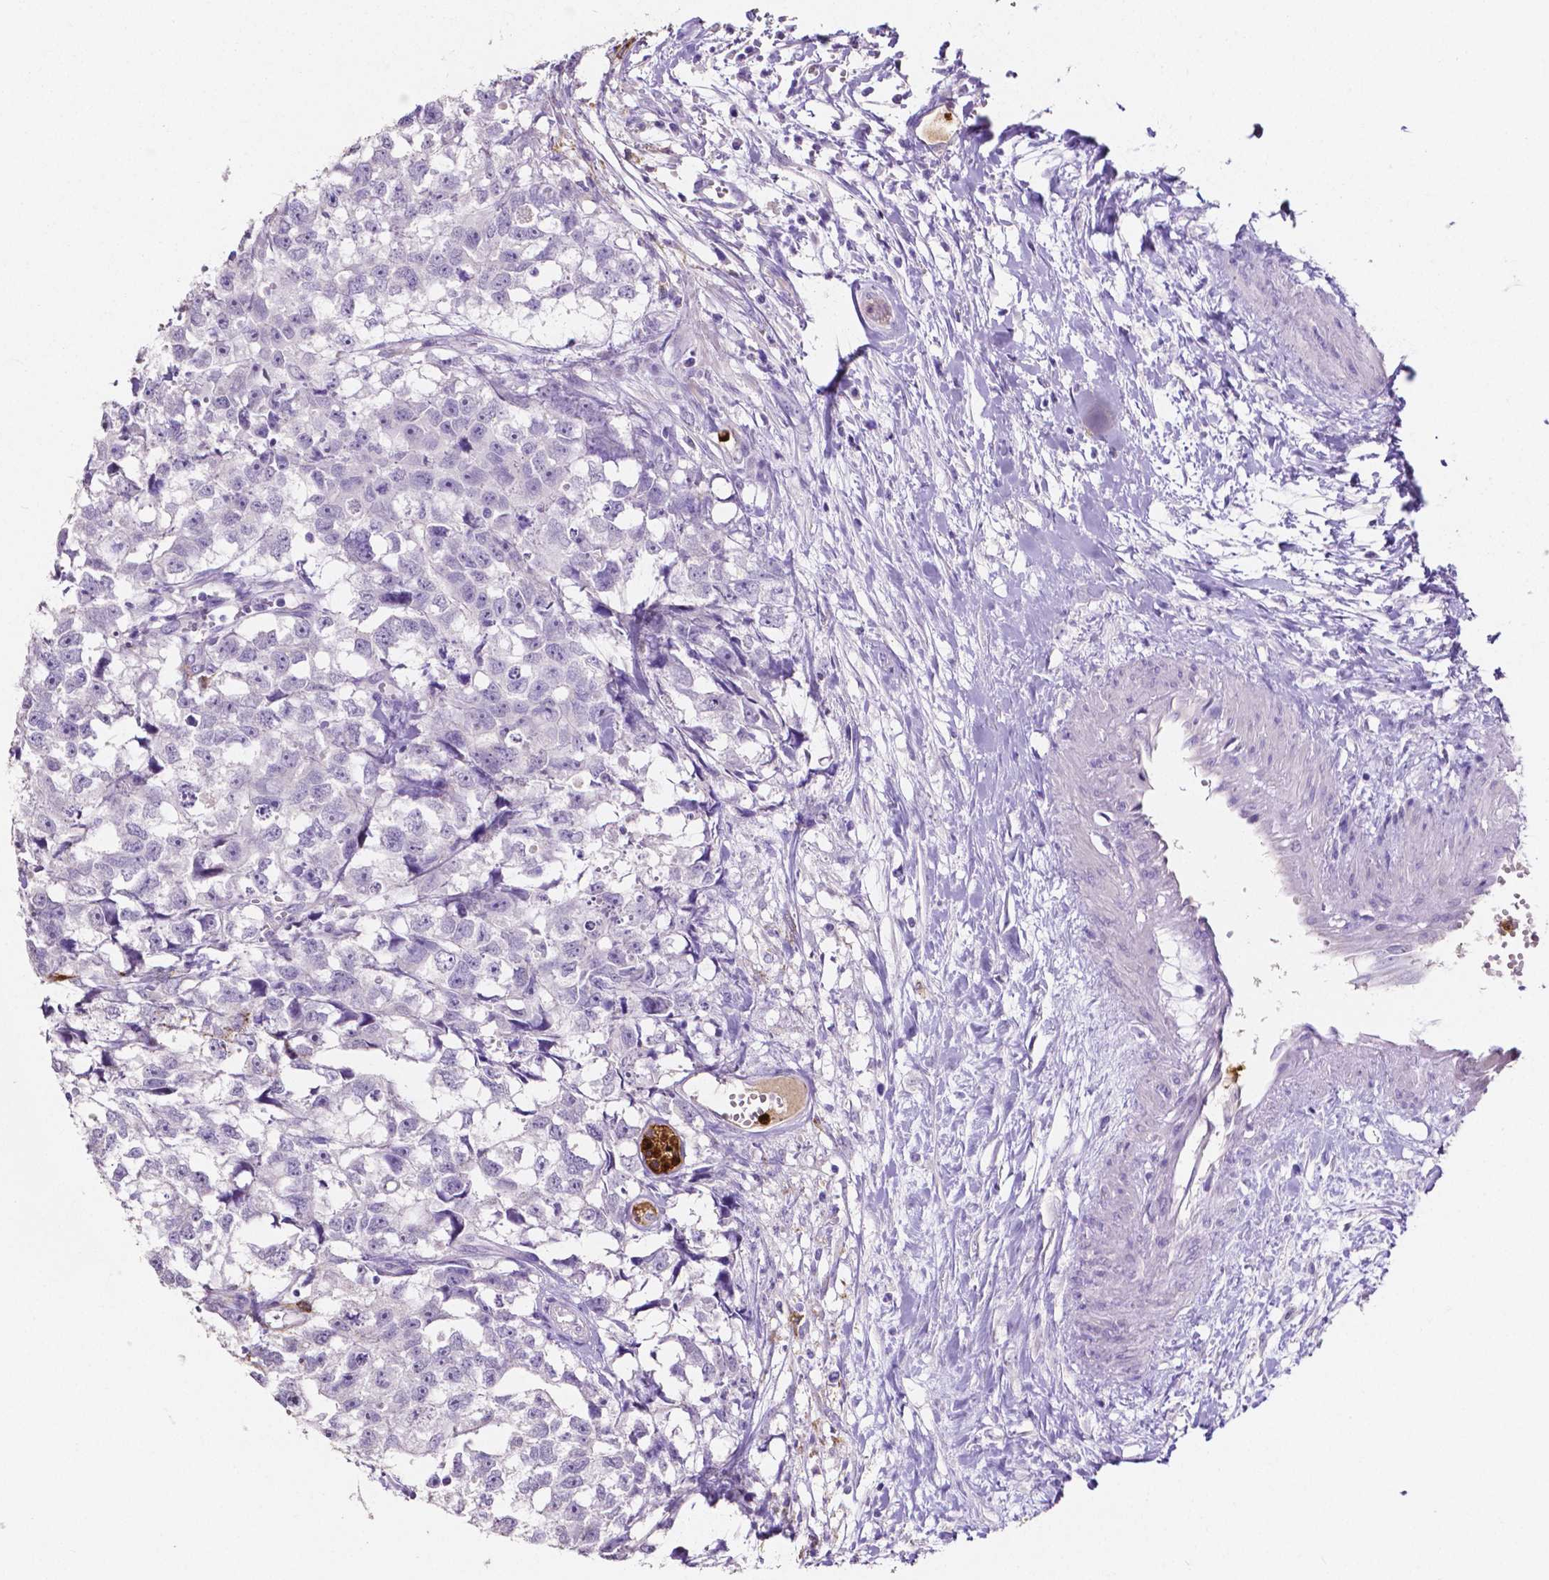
{"staining": {"intensity": "negative", "quantity": "none", "location": "none"}, "tissue": "testis cancer", "cell_type": "Tumor cells", "image_type": "cancer", "snomed": [{"axis": "morphology", "description": "Carcinoma, Embryonal, NOS"}, {"axis": "morphology", "description": "Teratoma, malignant, NOS"}, {"axis": "topography", "description": "Testis"}], "caption": "High power microscopy micrograph of an immunohistochemistry photomicrograph of testis cancer (embryonal carcinoma), revealing no significant positivity in tumor cells. (Brightfield microscopy of DAB (3,3'-diaminobenzidine) immunohistochemistry at high magnification).", "gene": "MMP9", "patient": {"sex": "male", "age": 44}}